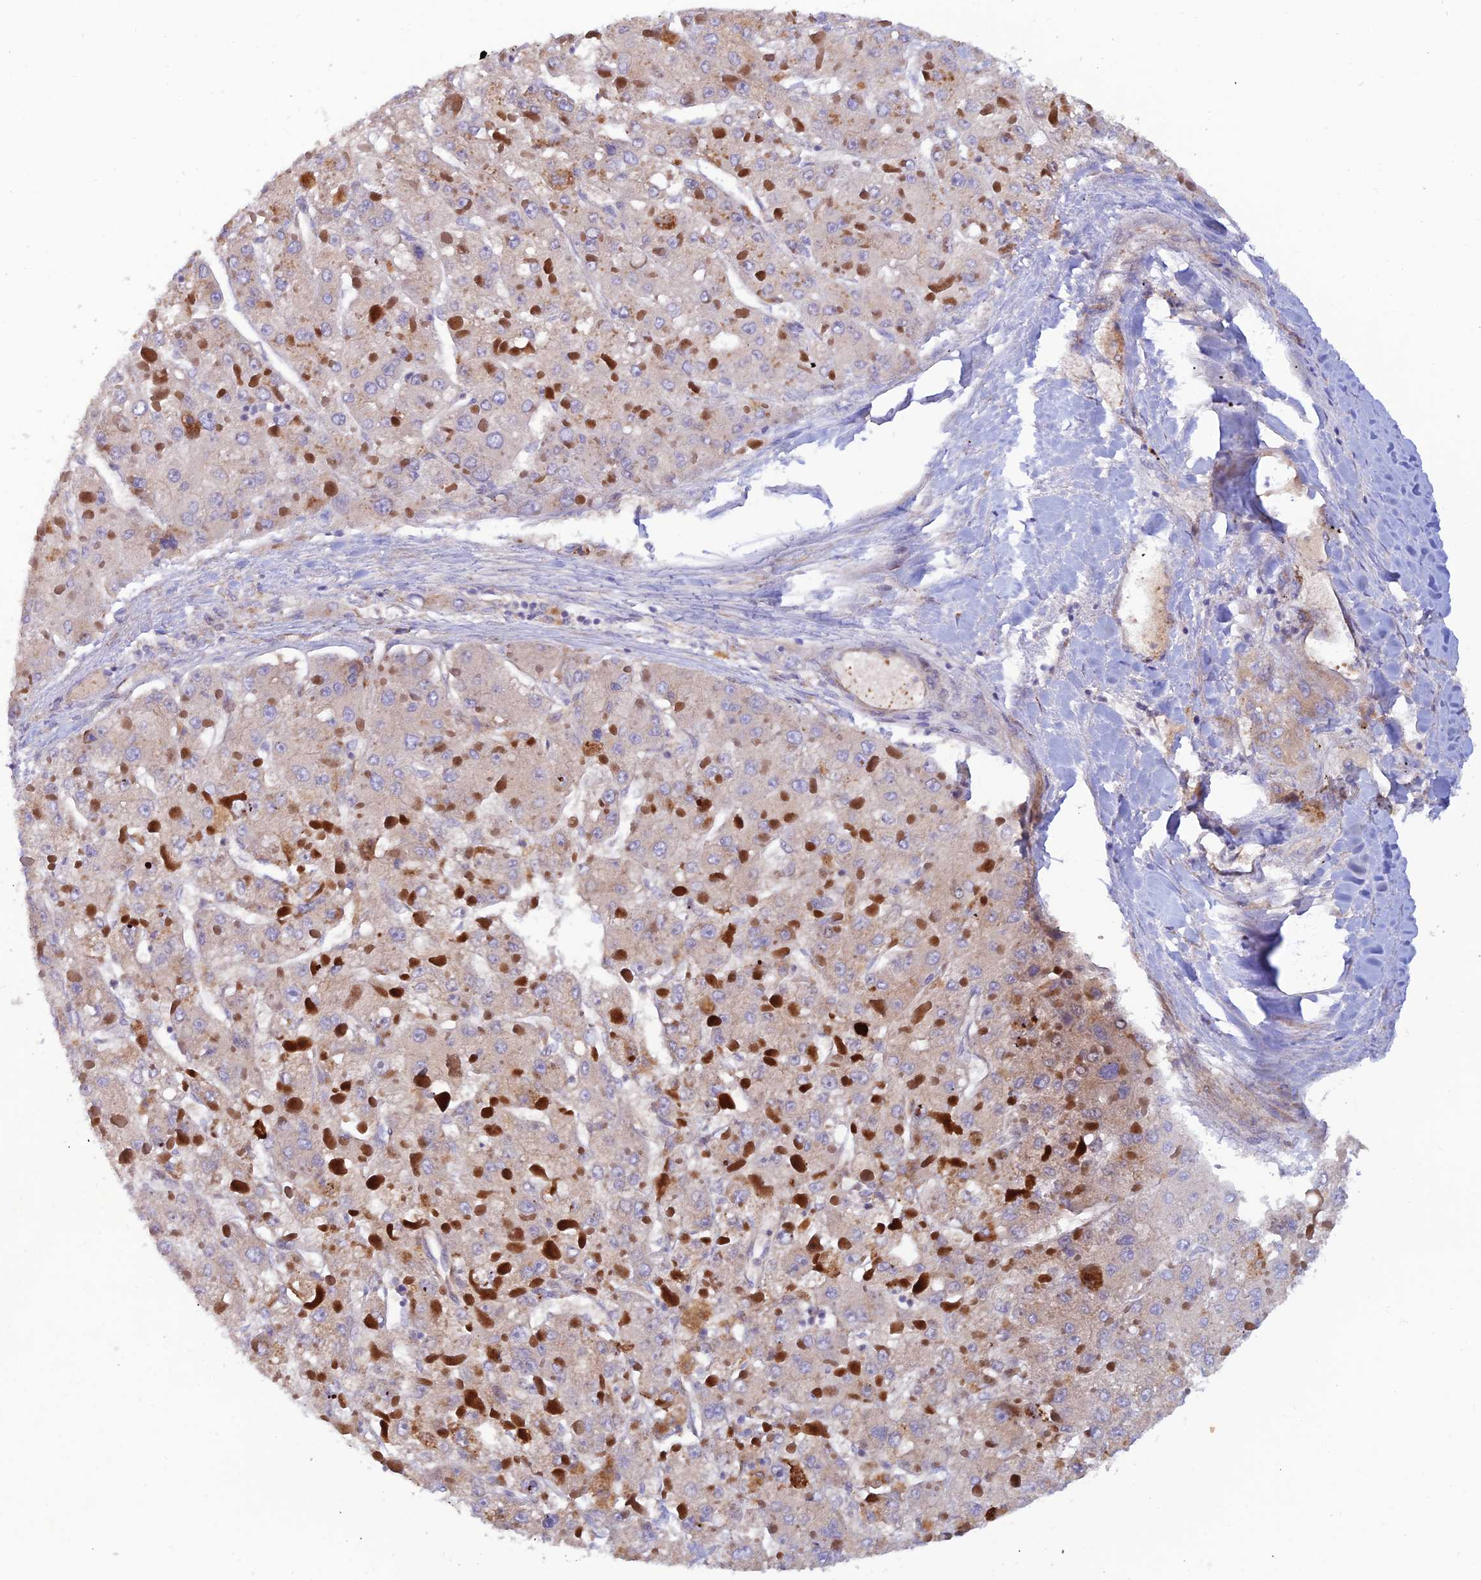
{"staining": {"intensity": "moderate", "quantity": "<25%", "location": "cytoplasmic/membranous"}, "tissue": "liver cancer", "cell_type": "Tumor cells", "image_type": "cancer", "snomed": [{"axis": "morphology", "description": "Carcinoma, Hepatocellular, NOS"}, {"axis": "topography", "description": "Liver"}], "caption": "IHC histopathology image of human liver hepatocellular carcinoma stained for a protein (brown), which exhibits low levels of moderate cytoplasmic/membranous expression in approximately <25% of tumor cells.", "gene": "GMCL1", "patient": {"sex": "female", "age": 73}}